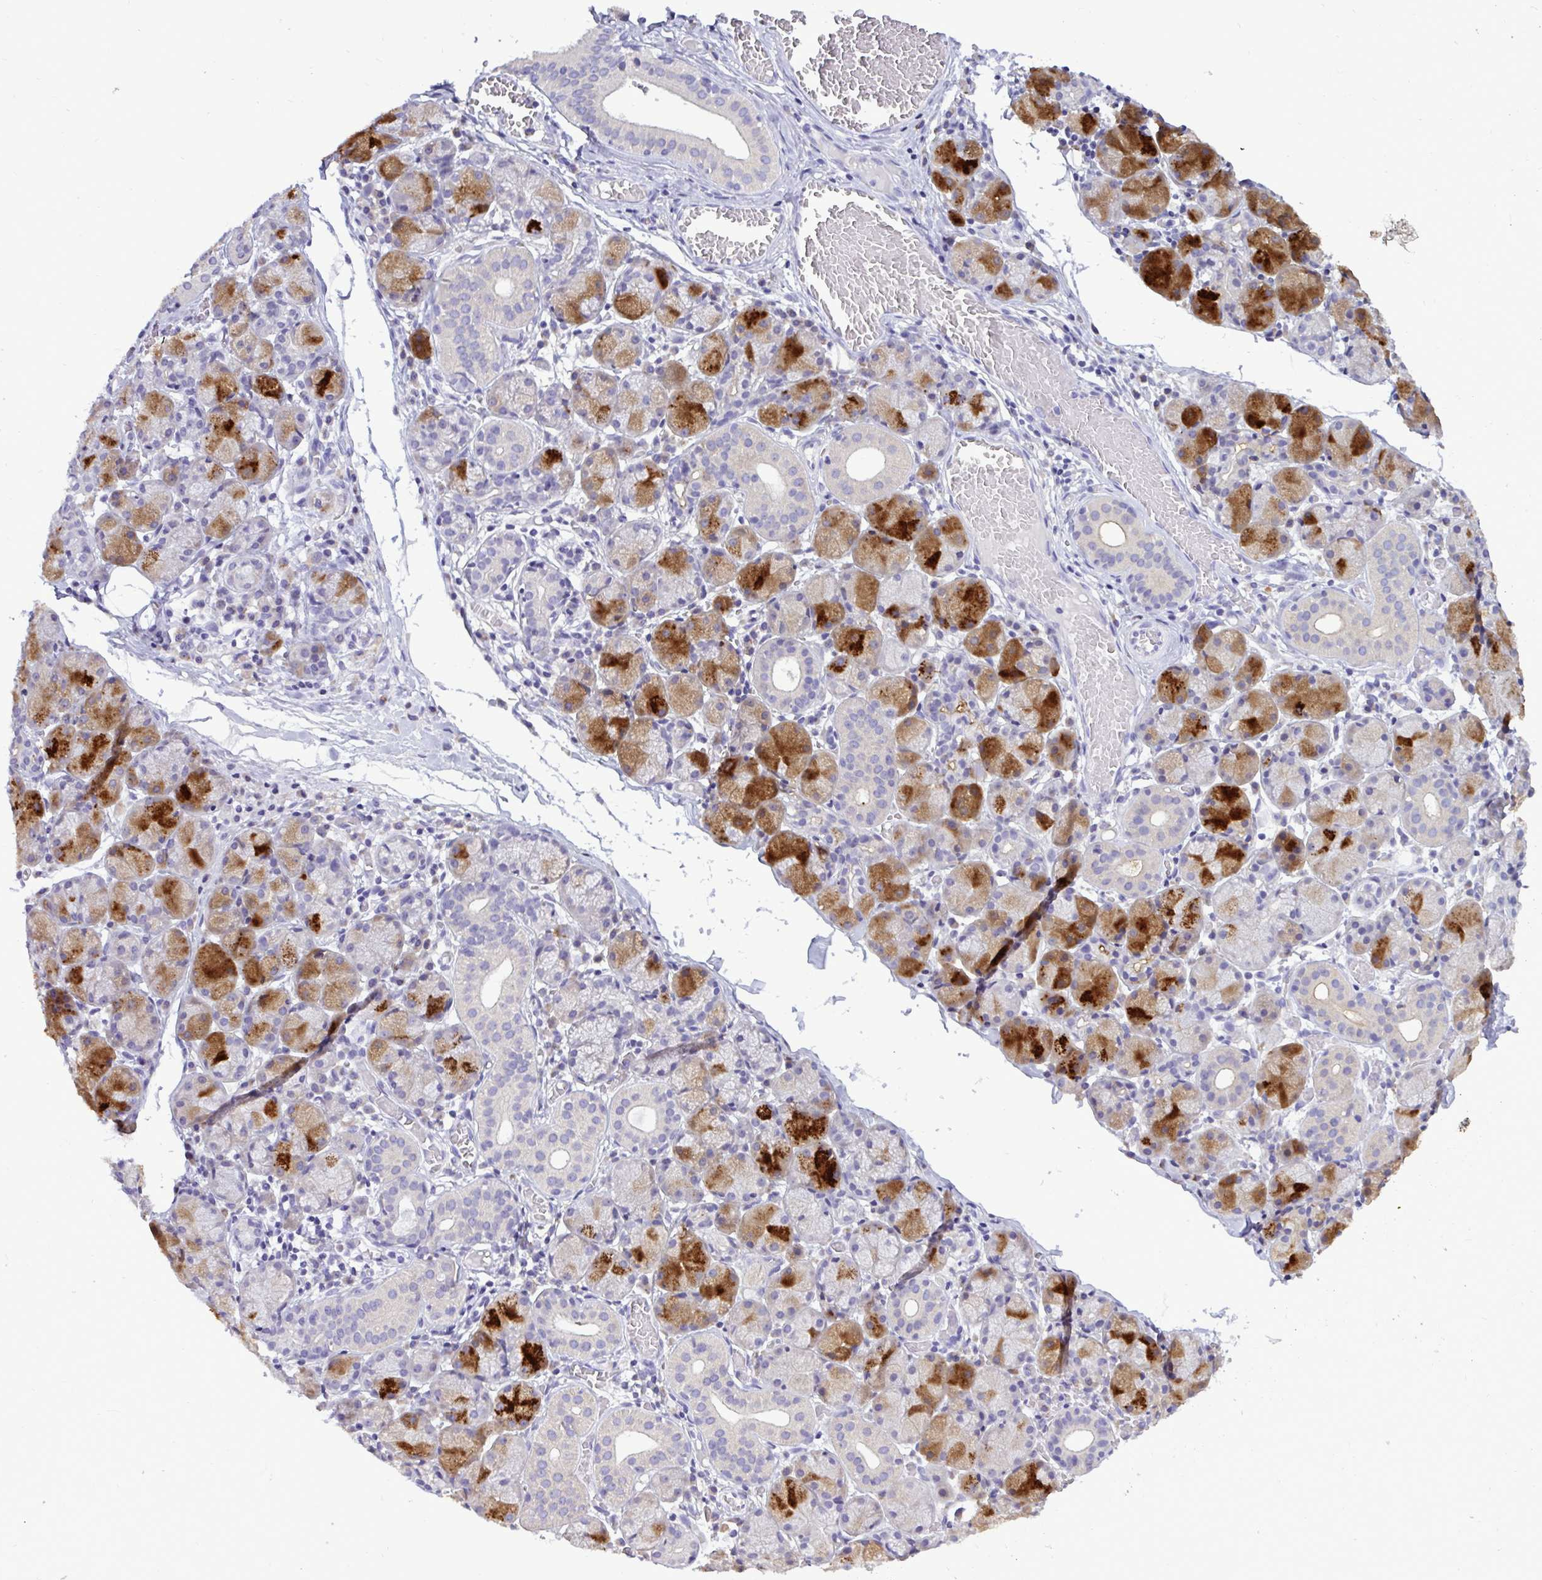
{"staining": {"intensity": "strong", "quantity": "<25%", "location": "cytoplasmic/membranous"}, "tissue": "salivary gland", "cell_type": "Glandular cells", "image_type": "normal", "snomed": [{"axis": "morphology", "description": "Normal tissue, NOS"}, {"axis": "topography", "description": "Salivary gland"}], "caption": "Immunohistochemistry (DAB) staining of unremarkable salivary gland exhibits strong cytoplasmic/membranous protein expression in approximately <25% of glandular cells.", "gene": "ST8SIA2", "patient": {"sex": "female", "age": 24}}